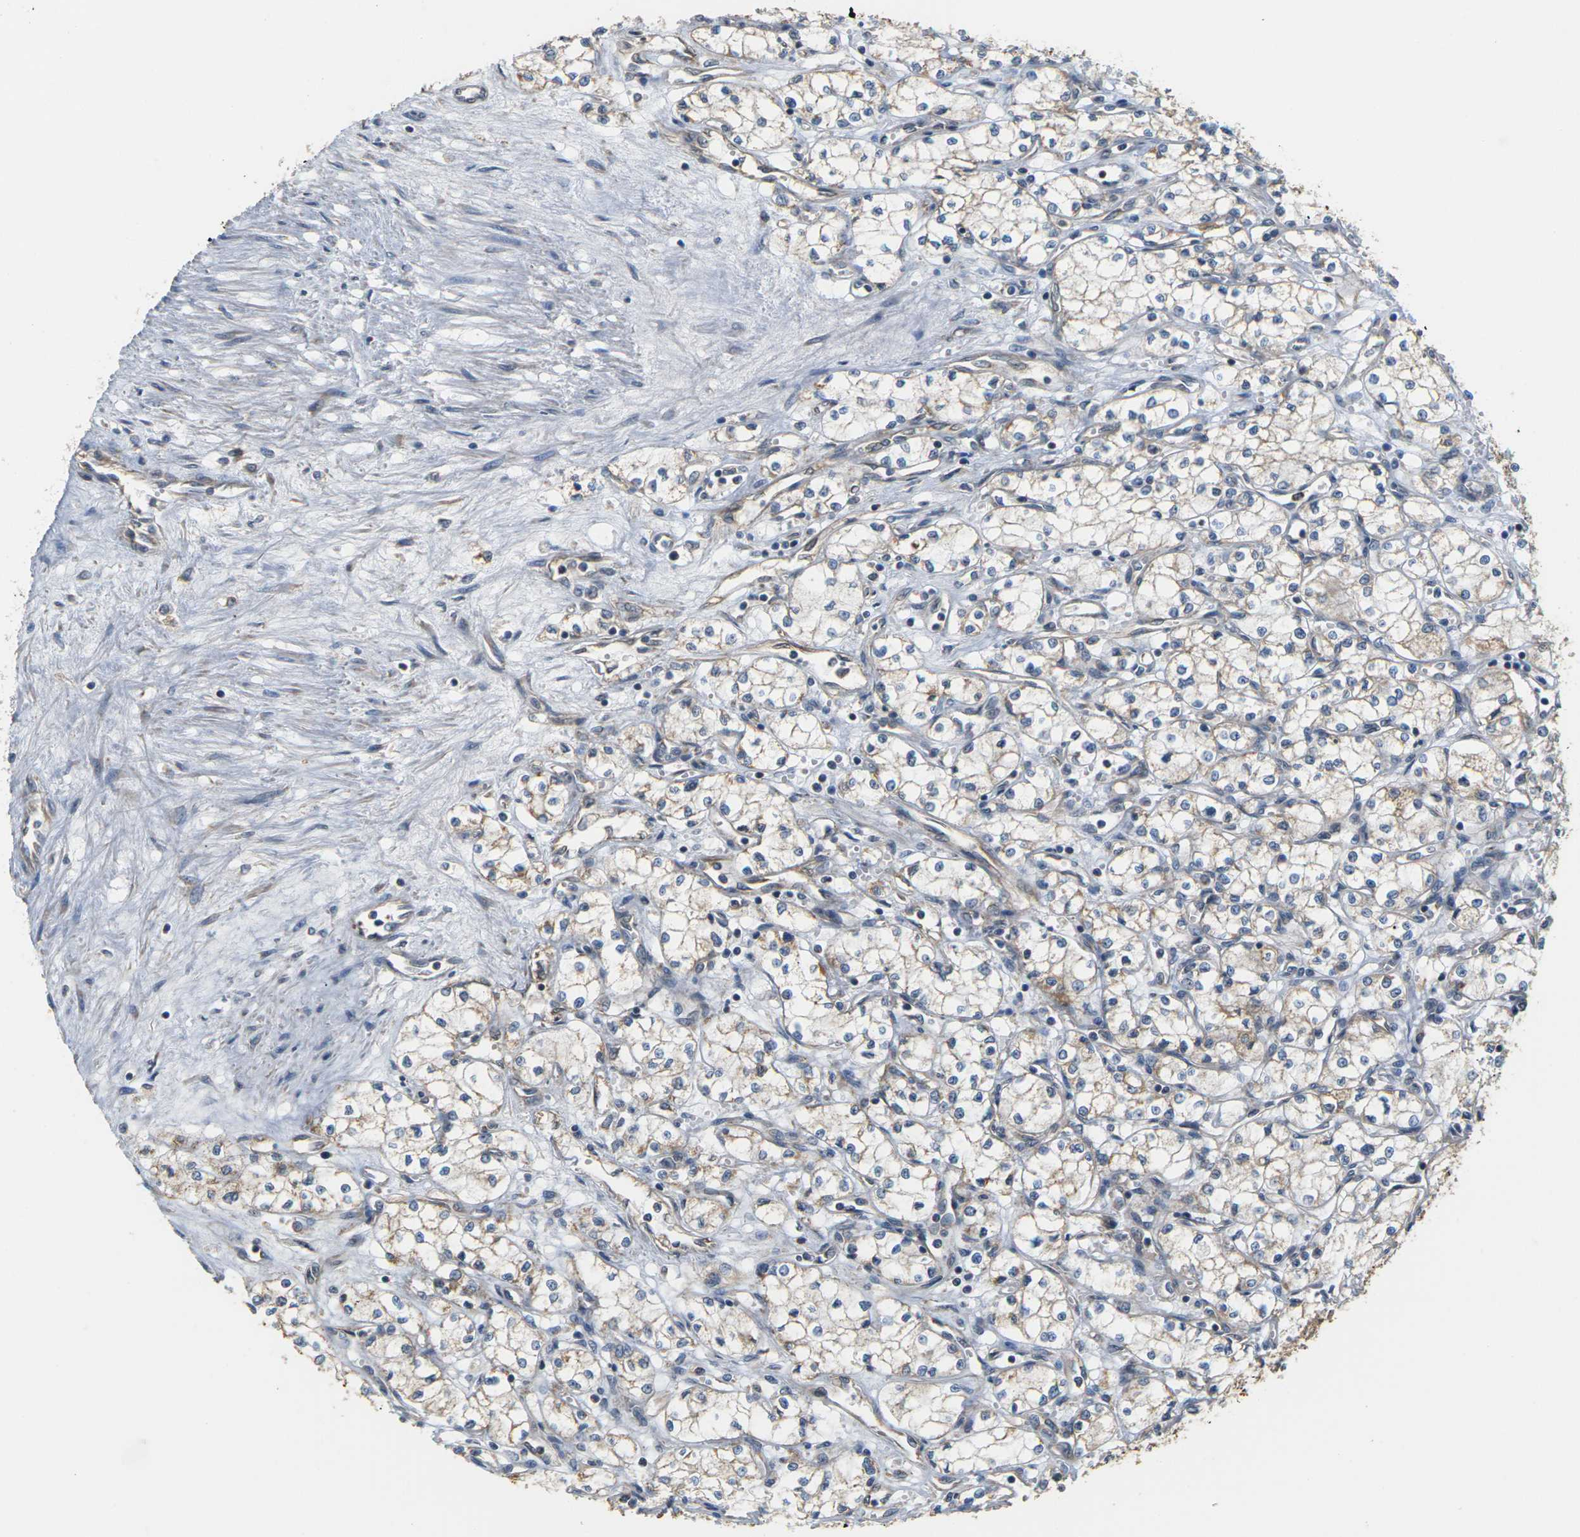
{"staining": {"intensity": "weak", "quantity": ">75%", "location": "cytoplasmic/membranous"}, "tissue": "renal cancer", "cell_type": "Tumor cells", "image_type": "cancer", "snomed": [{"axis": "morphology", "description": "Normal tissue, NOS"}, {"axis": "morphology", "description": "Adenocarcinoma, NOS"}, {"axis": "topography", "description": "Kidney"}], "caption": "Immunohistochemistry (DAB) staining of human renal adenocarcinoma displays weak cytoplasmic/membranous protein staining in about >75% of tumor cells.", "gene": "PCDHB4", "patient": {"sex": "male", "age": 59}}